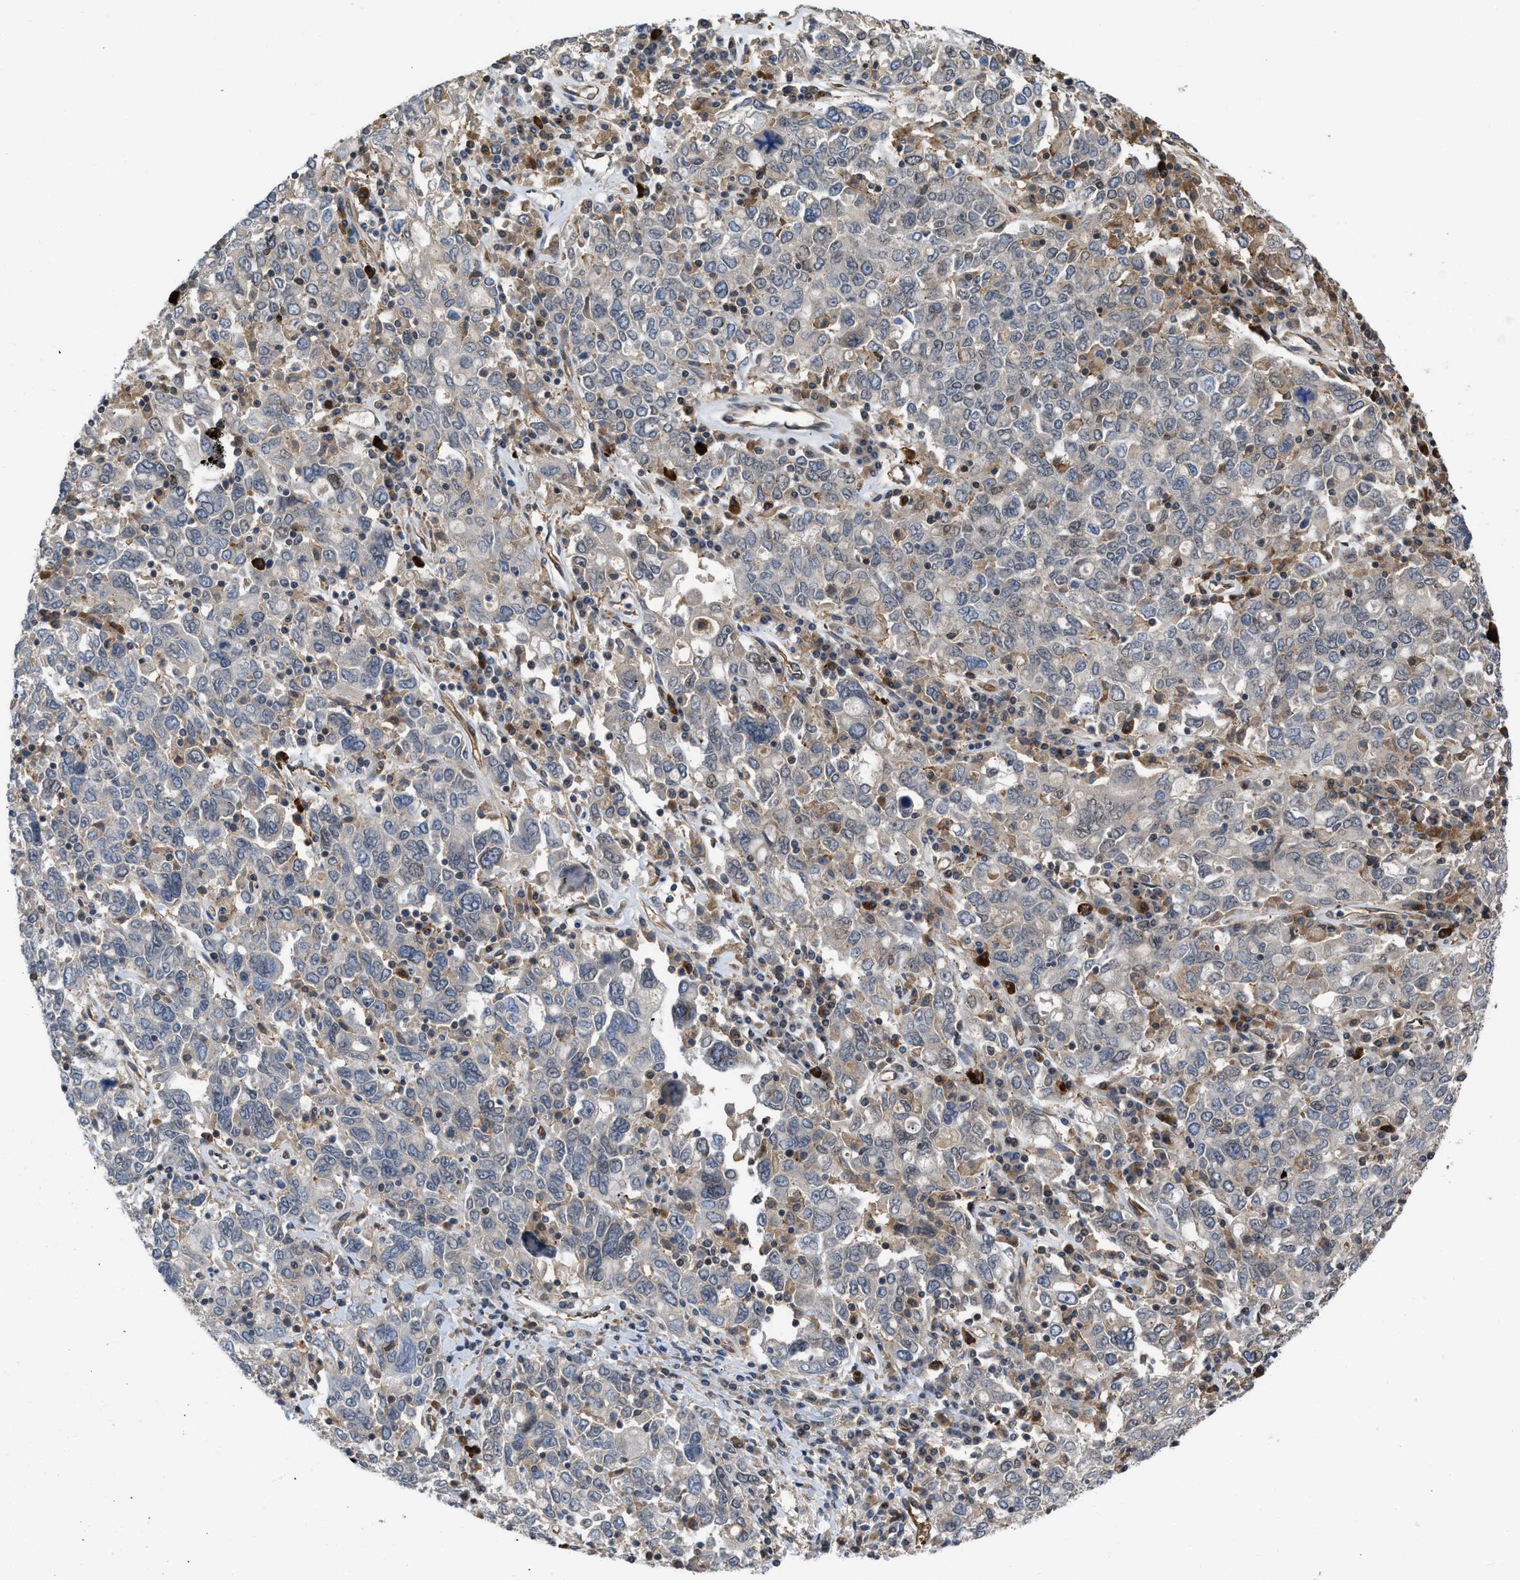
{"staining": {"intensity": "negative", "quantity": "none", "location": "none"}, "tissue": "ovarian cancer", "cell_type": "Tumor cells", "image_type": "cancer", "snomed": [{"axis": "morphology", "description": "Carcinoma, endometroid"}, {"axis": "topography", "description": "Ovary"}], "caption": "High magnification brightfield microscopy of ovarian endometroid carcinoma stained with DAB (brown) and counterstained with hematoxylin (blue): tumor cells show no significant positivity.", "gene": "GPATCH2L", "patient": {"sex": "female", "age": 62}}